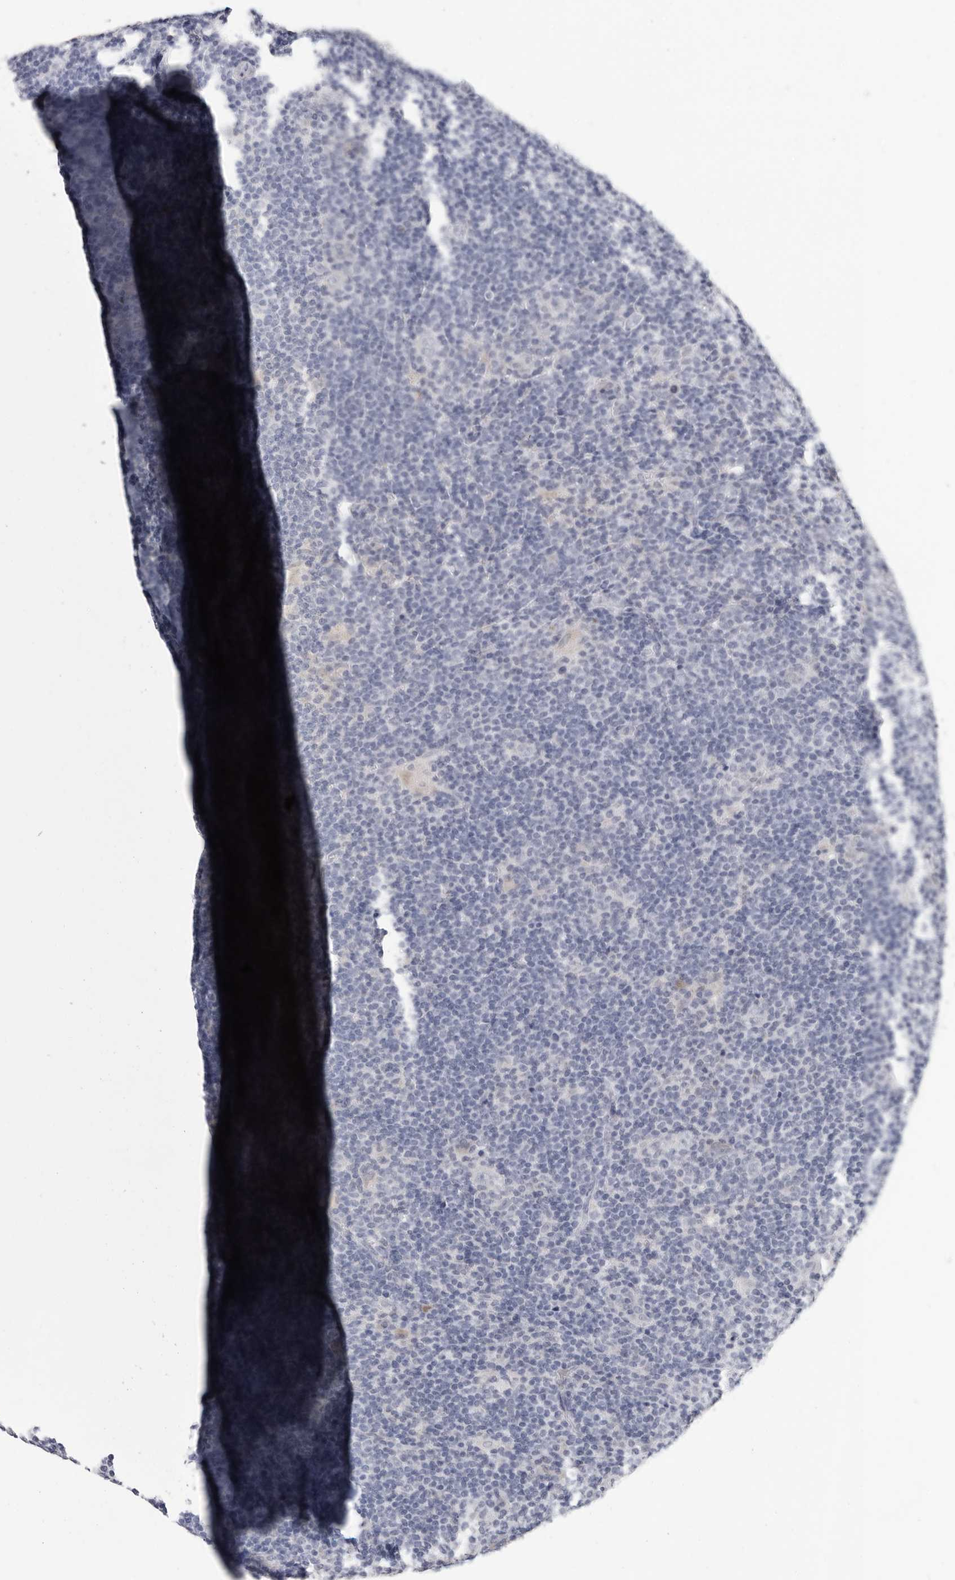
{"staining": {"intensity": "negative", "quantity": "none", "location": "none"}, "tissue": "lymphoma", "cell_type": "Tumor cells", "image_type": "cancer", "snomed": [{"axis": "morphology", "description": "Hodgkin's disease, NOS"}, {"axis": "topography", "description": "Lymph node"}], "caption": "Lymphoma was stained to show a protein in brown. There is no significant staining in tumor cells.", "gene": "ZNF502", "patient": {"sex": "female", "age": 57}}